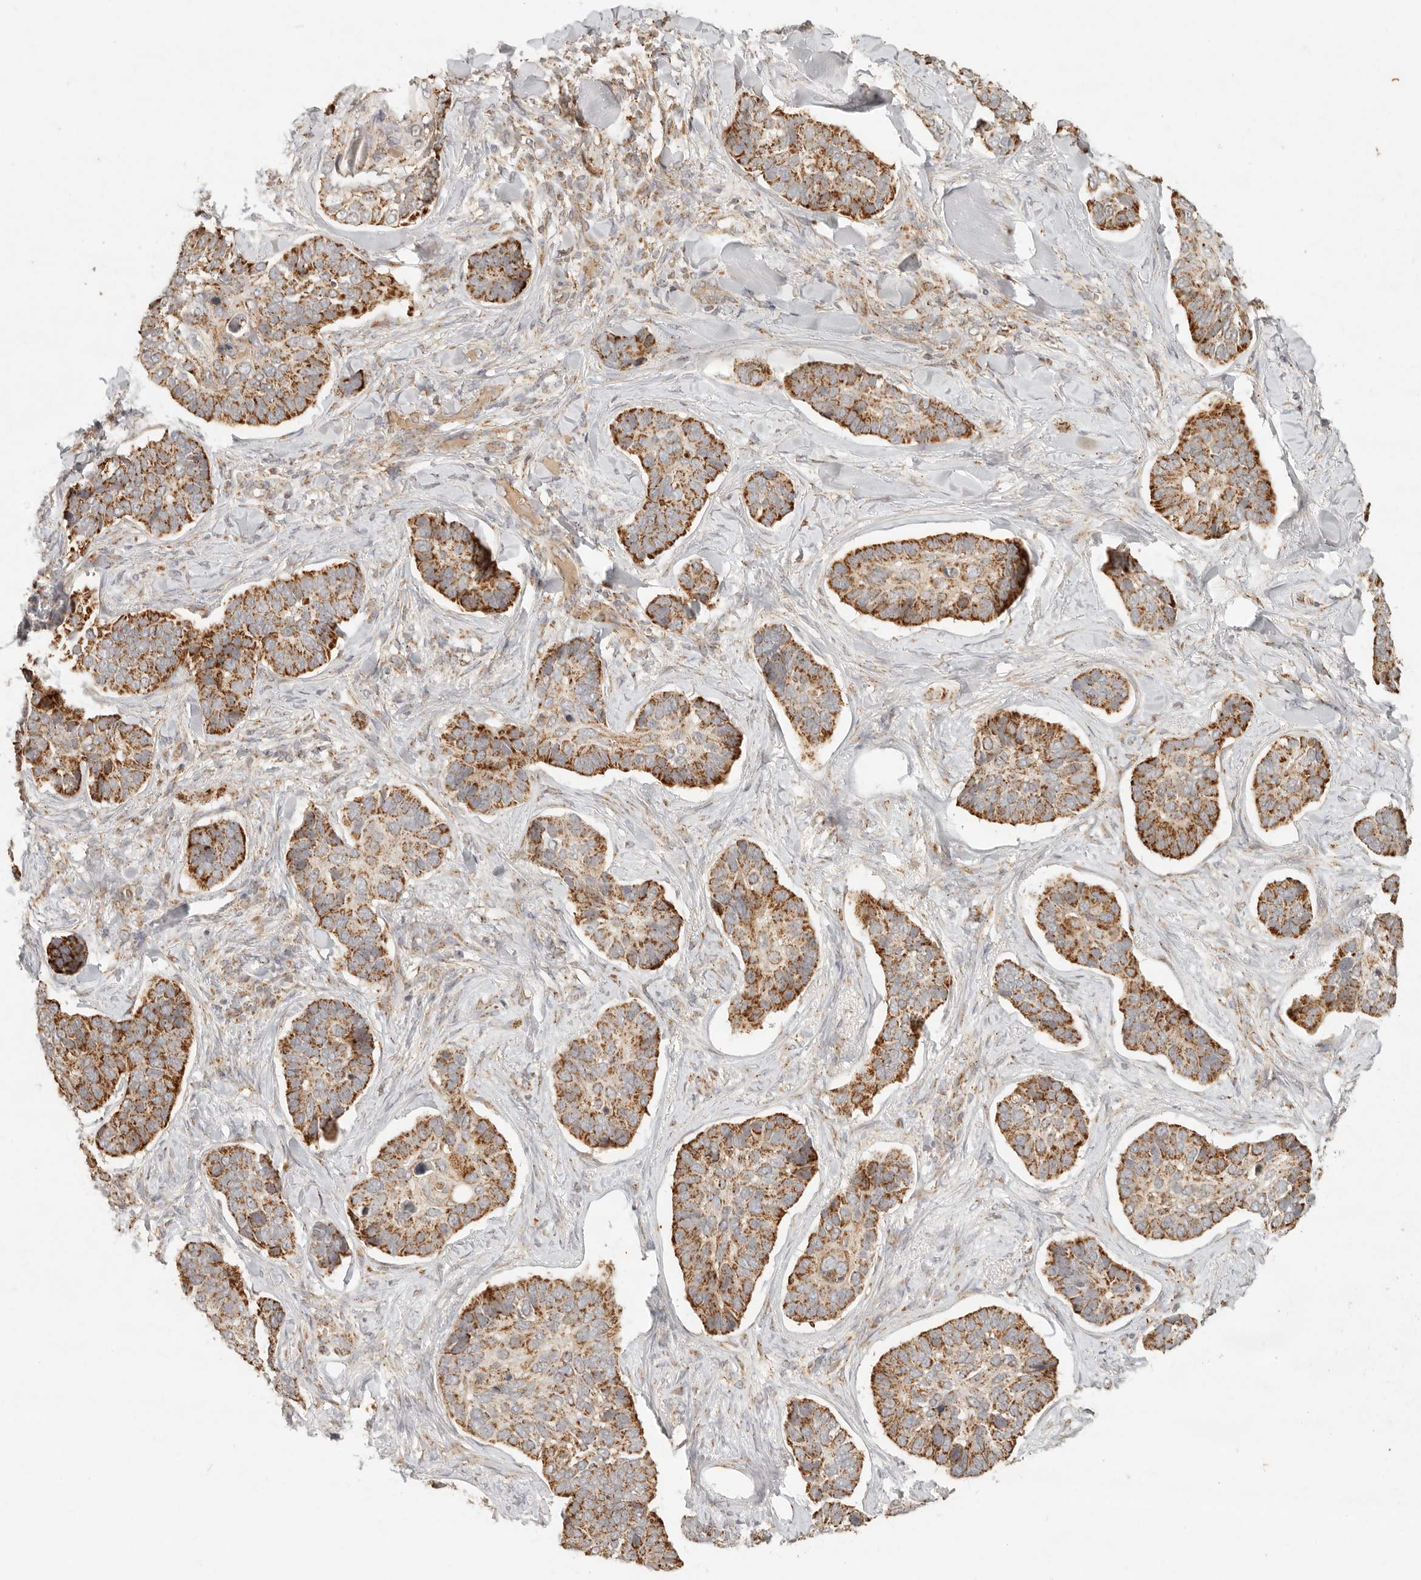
{"staining": {"intensity": "strong", "quantity": ">75%", "location": "cytoplasmic/membranous"}, "tissue": "skin cancer", "cell_type": "Tumor cells", "image_type": "cancer", "snomed": [{"axis": "morphology", "description": "Basal cell carcinoma"}, {"axis": "topography", "description": "Skin"}], "caption": "Immunohistochemistry (IHC) micrograph of neoplastic tissue: human skin basal cell carcinoma stained using immunohistochemistry reveals high levels of strong protein expression localized specifically in the cytoplasmic/membranous of tumor cells, appearing as a cytoplasmic/membranous brown color.", "gene": "MRPL55", "patient": {"sex": "male", "age": 62}}